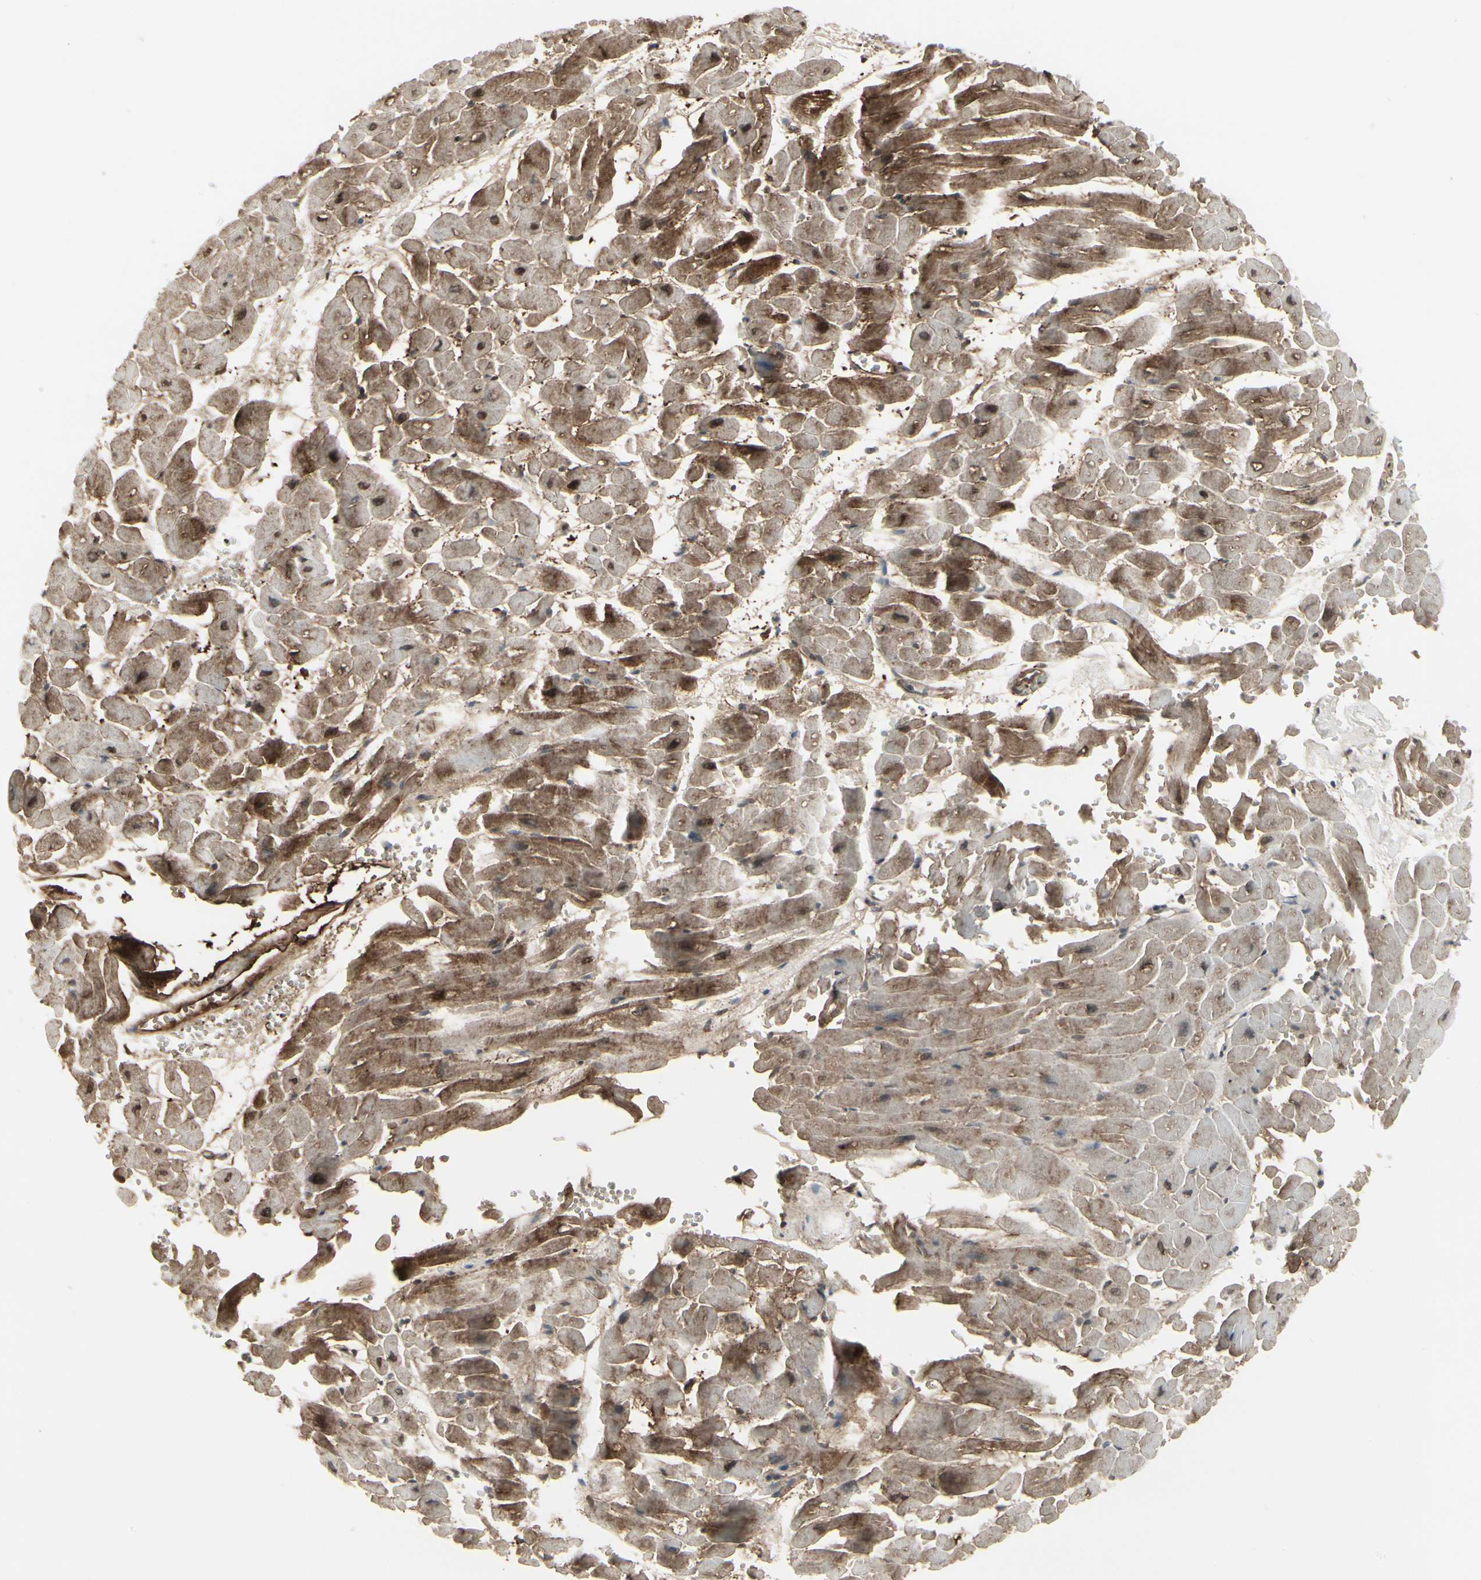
{"staining": {"intensity": "moderate", "quantity": ">75%", "location": "cytoplasmic/membranous"}, "tissue": "heart muscle", "cell_type": "Cardiomyocytes", "image_type": "normal", "snomed": [{"axis": "morphology", "description": "Normal tissue, NOS"}, {"axis": "topography", "description": "Heart"}], "caption": "An image of heart muscle stained for a protein exhibits moderate cytoplasmic/membranous brown staining in cardiomyocytes. Immunohistochemistry stains the protein of interest in brown and the nuclei are stained blue.", "gene": "IGFBP6", "patient": {"sex": "male", "age": 45}}